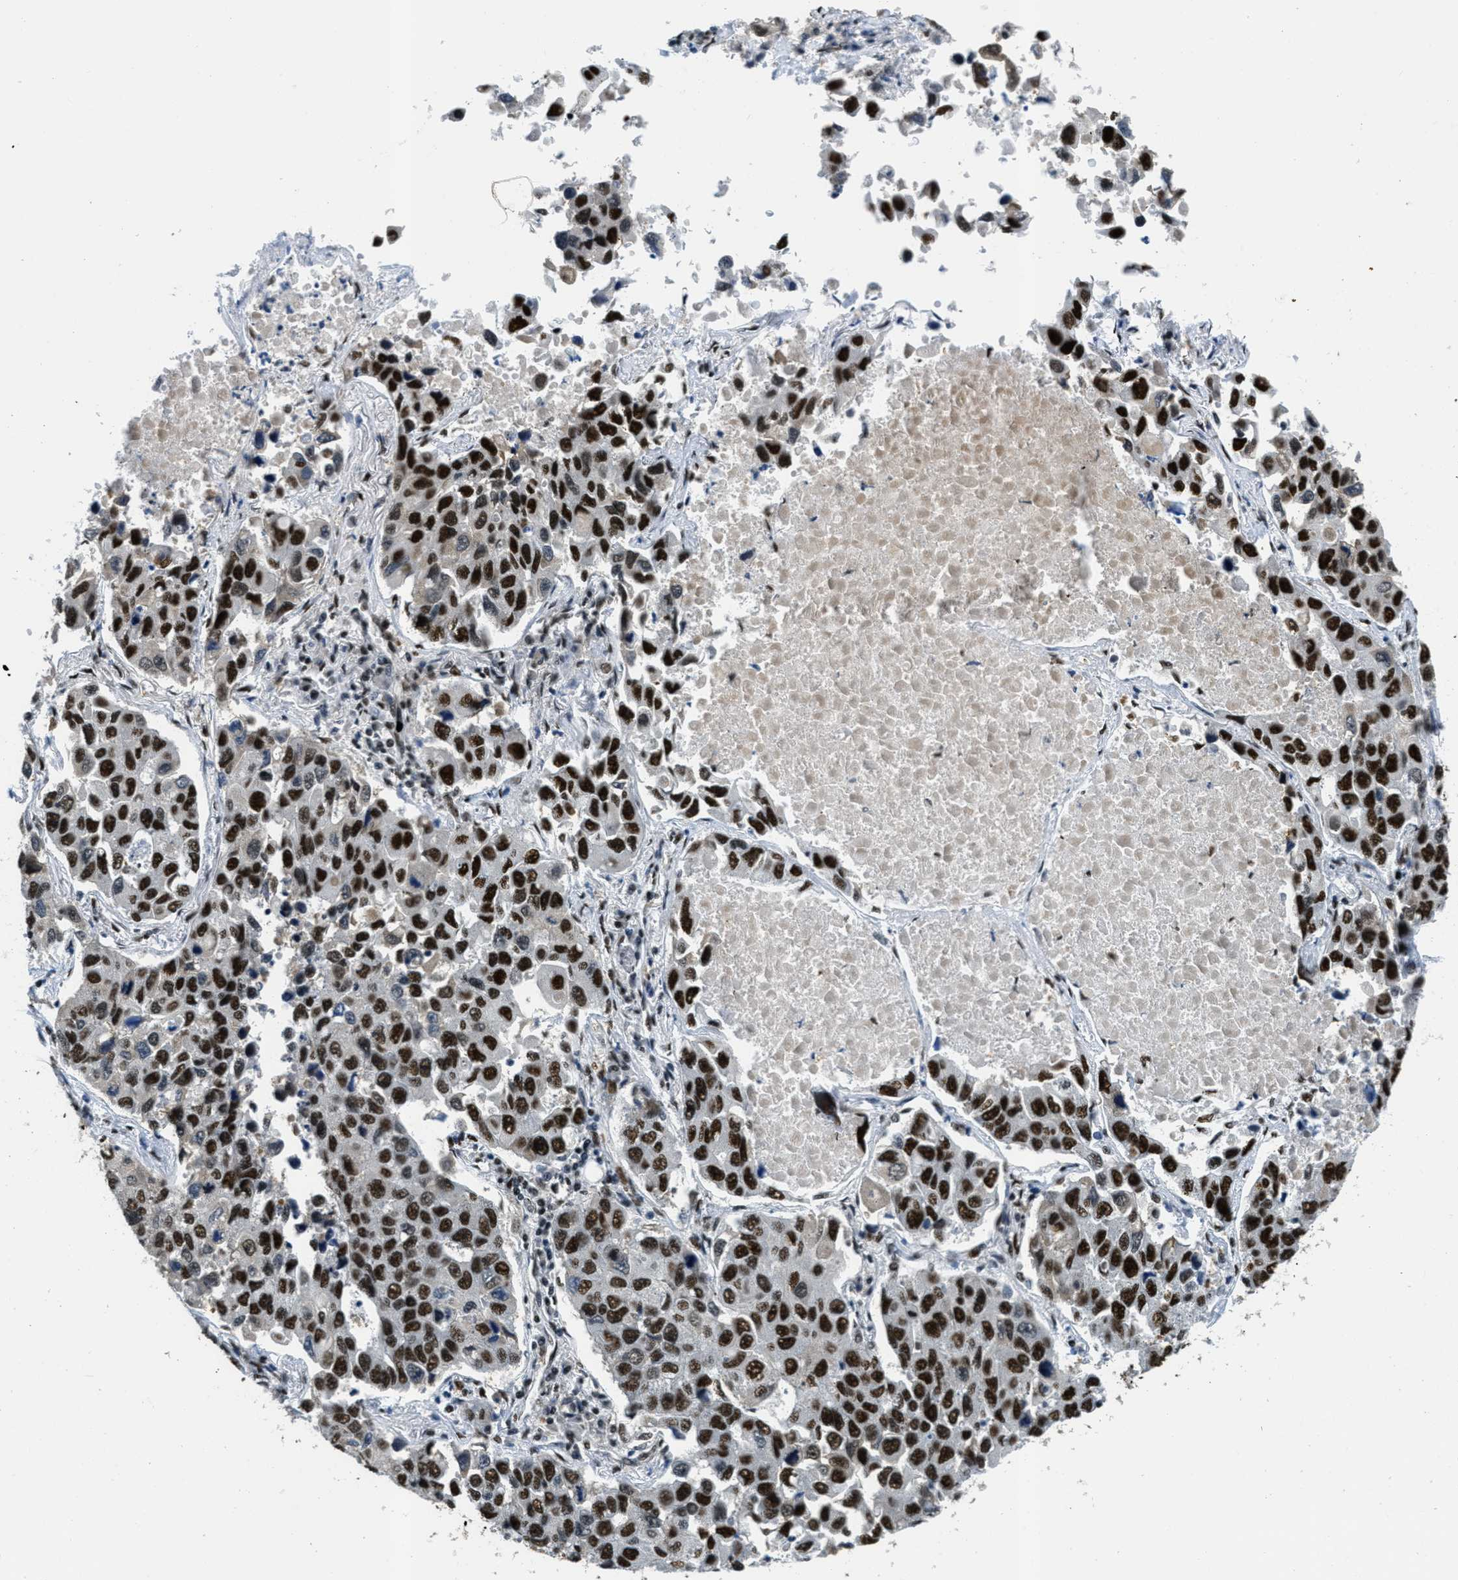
{"staining": {"intensity": "strong", "quantity": ">75%", "location": "nuclear"}, "tissue": "lung cancer", "cell_type": "Tumor cells", "image_type": "cancer", "snomed": [{"axis": "morphology", "description": "Adenocarcinoma, NOS"}, {"axis": "topography", "description": "Lung"}], "caption": "DAB (3,3'-diaminobenzidine) immunohistochemical staining of human lung cancer demonstrates strong nuclear protein expression in about >75% of tumor cells.", "gene": "SSB", "patient": {"sex": "male", "age": 64}}